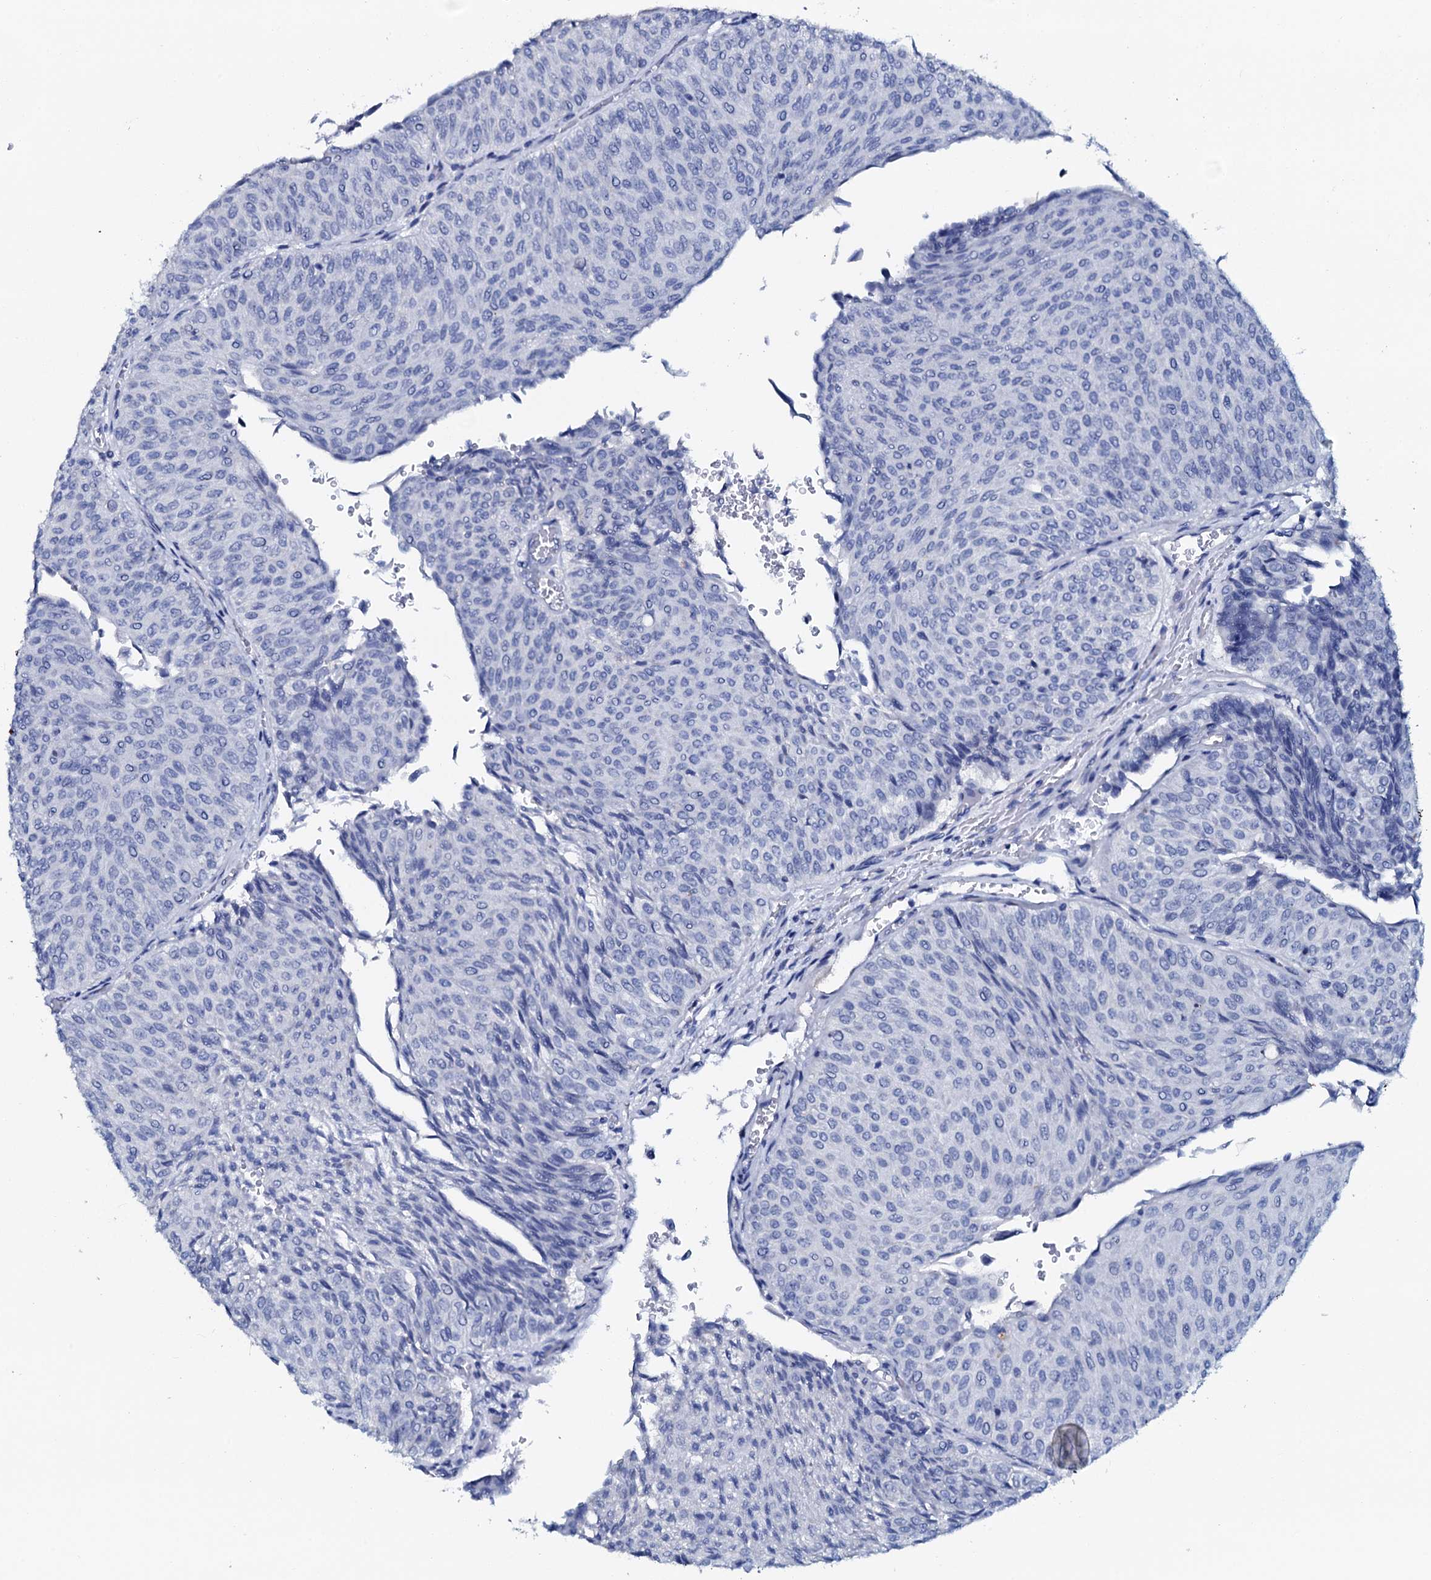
{"staining": {"intensity": "negative", "quantity": "none", "location": "none"}, "tissue": "urothelial cancer", "cell_type": "Tumor cells", "image_type": "cancer", "snomed": [{"axis": "morphology", "description": "Urothelial carcinoma, Low grade"}, {"axis": "topography", "description": "Urinary bladder"}], "caption": "Immunohistochemical staining of low-grade urothelial carcinoma shows no significant staining in tumor cells. The staining was performed using DAB to visualize the protein expression in brown, while the nuclei were stained in blue with hematoxylin (Magnification: 20x).", "gene": "AMER2", "patient": {"sex": "male", "age": 78}}